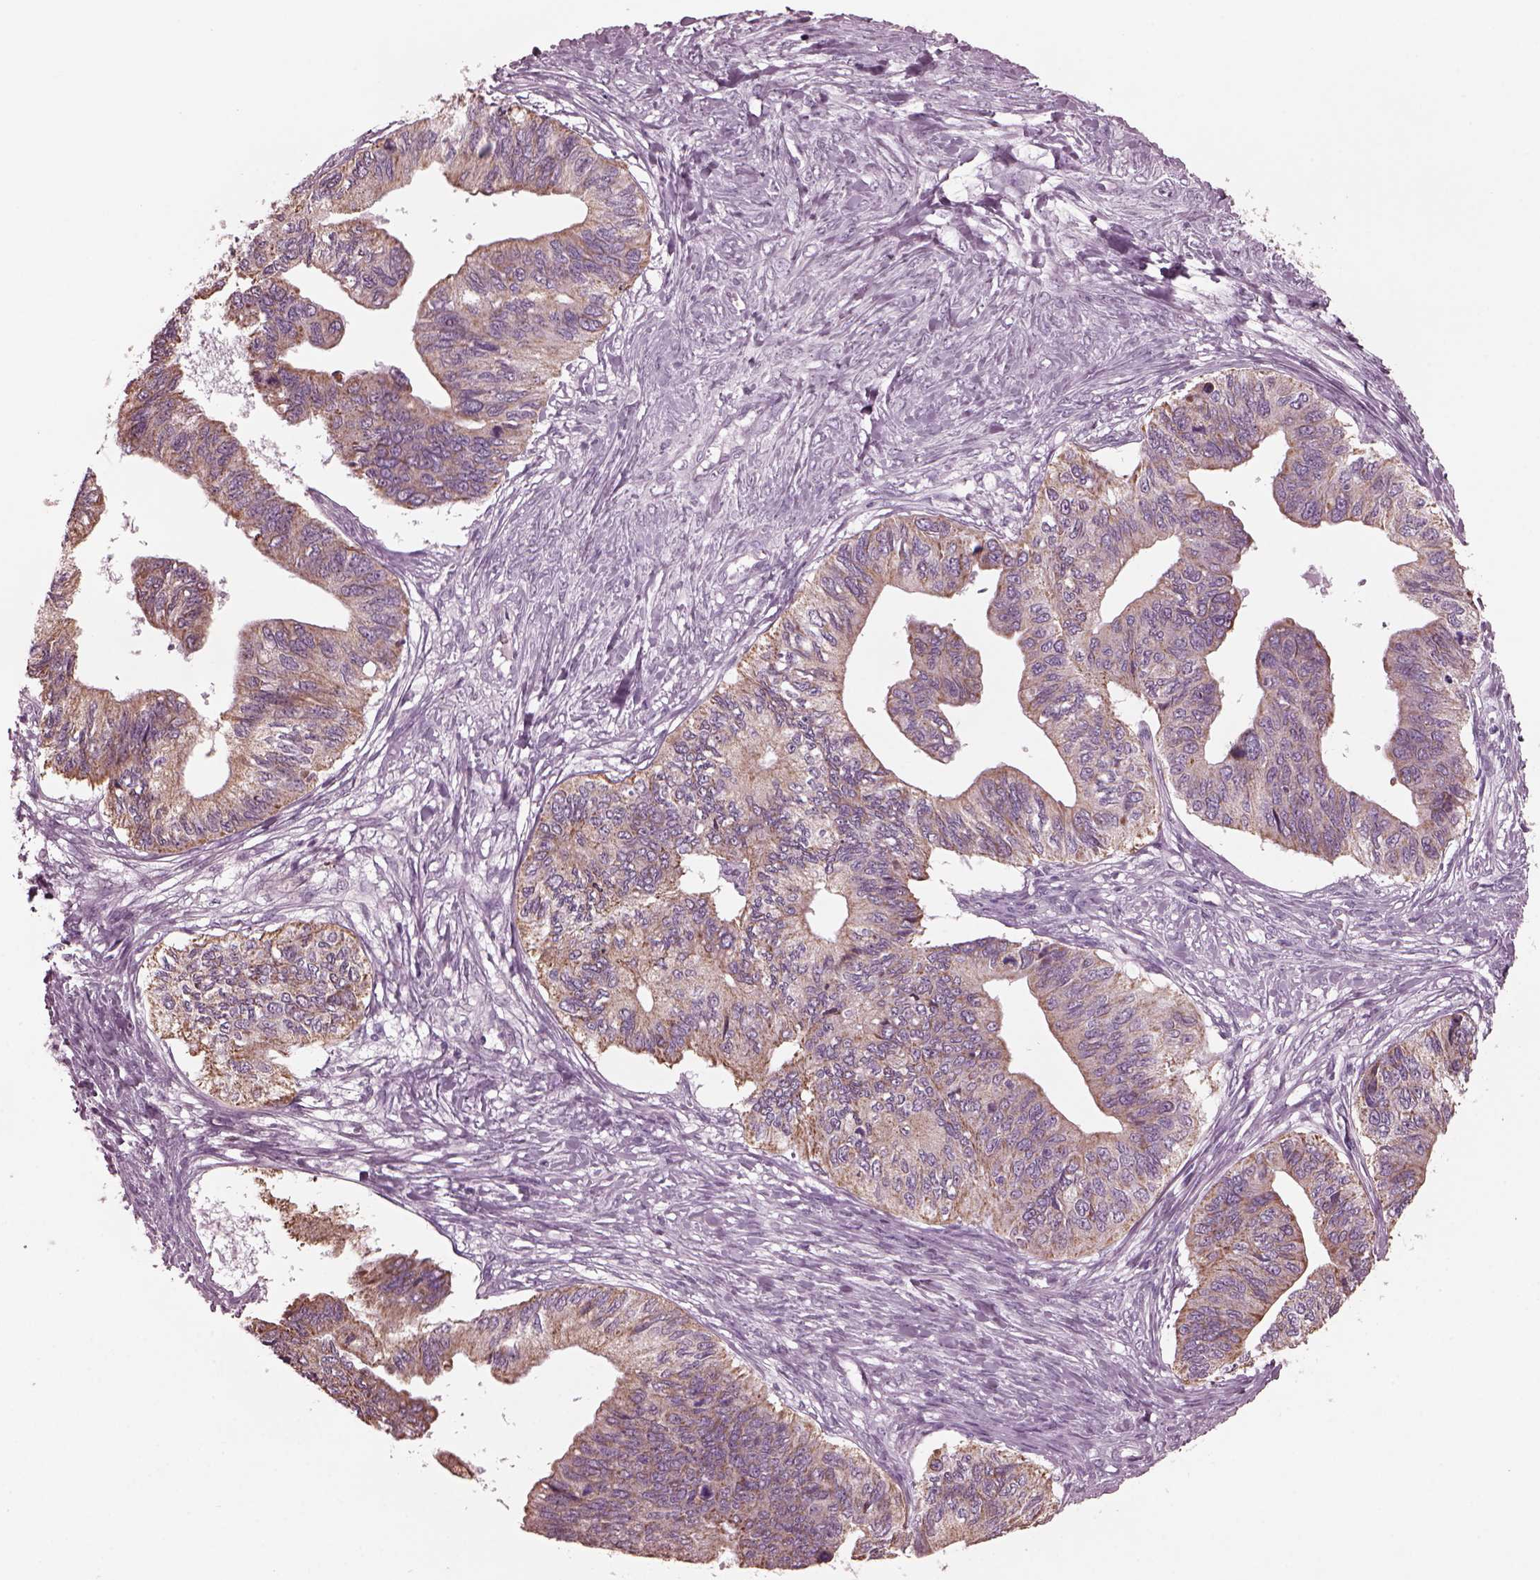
{"staining": {"intensity": "weak", "quantity": "25%-75%", "location": "cytoplasmic/membranous"}, "tissue": "ovarian cancer", "cell_type": "Tumor cells", "image_type": "cancer", "snomed": [{"axis": "morphology", "description": "Cystadenocarcinoma, mucinous, NOS"}, {"axis": "topography", "description": "Ovary"}], "caption": "Immunohistochemical staining of human ovarian cancer (mucinous cystadenocarcinoma) reveals low levels of weak cytoplasmic/membranous protein staining in about 25%-75% of tumor cells.", "gene": "CELSR3", "patient": {"sex": "female", "age": 76}}